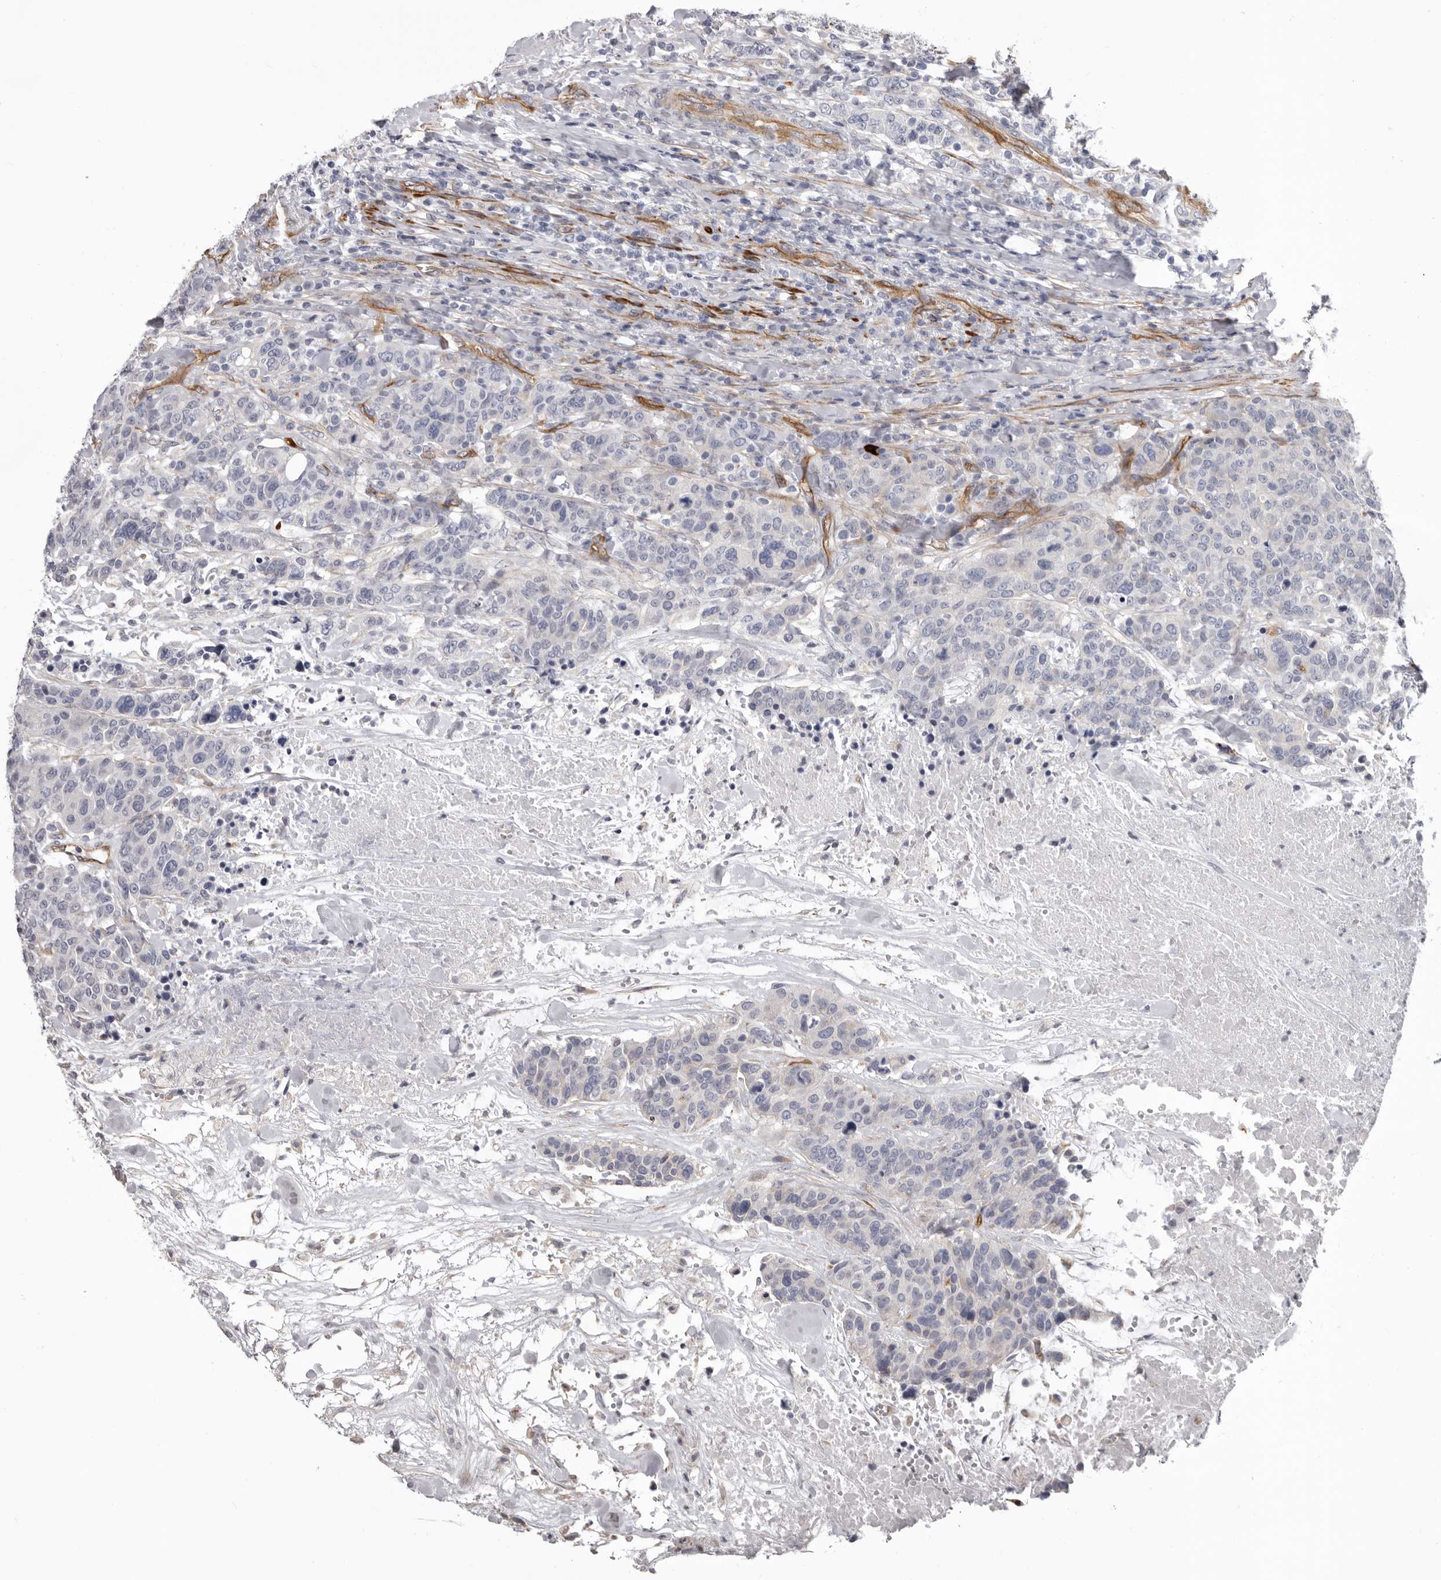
{"staining": {"intensity": "negative", "quantity": "none", "location": "none"}, "tissue": "breast cancer", "cell_type": "Tumor cells", "image_type": "cancer", "snomed": [{"axis": "morphology", "description": "Duct carcinoma"}, {"axis": "topography", "description": "Breast"}], "caption": "The histopathology image demonstrates no significant staining in tumor cells of breast cancer (invasive ductal carcinoma).", "gene": "ADGRL4", "patient": {"sex": "female", "age": 37}}